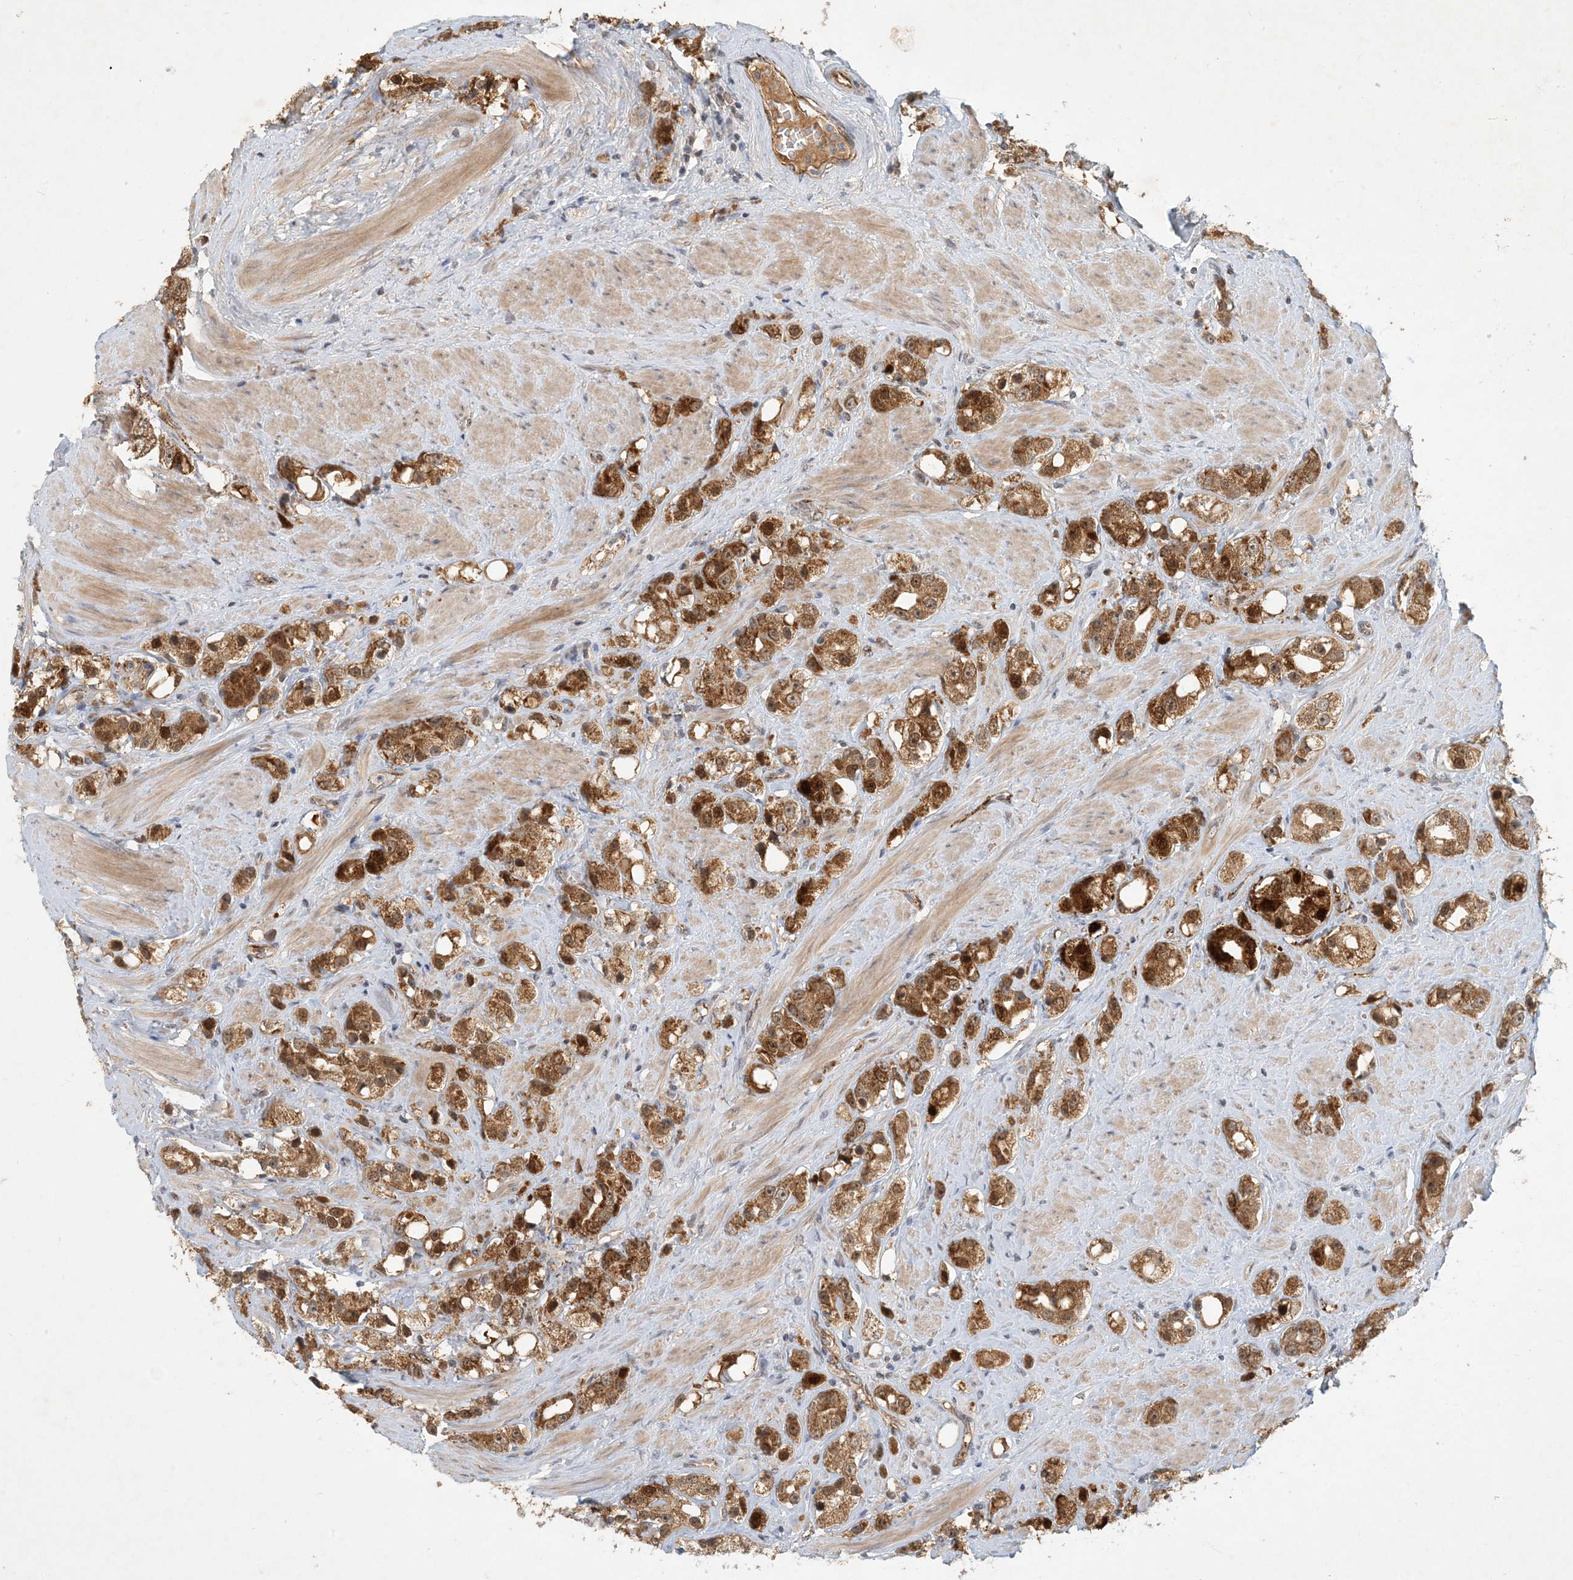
{"staining": {"intensity": "moderate", "quantity": ">75%", "location": "cytoplasmic/membranous"}, "tissue": "prostate cancer", "cell_type": "Tumor cells", "image_type": "cancer", "snomed": [{"axis": "morphology", "description": "Adenocarcinoma, NOS"}, {"axis": "topography", "description": "Prostate"}], "caption": "This is an image of IHC staining of adenocarcinoma (prostate), which shows moderate staining in the cytoplasmic/membranous of tumor cells.", "gene": "ZBTB3", "patient": {"sex": "male", "age": 79}}